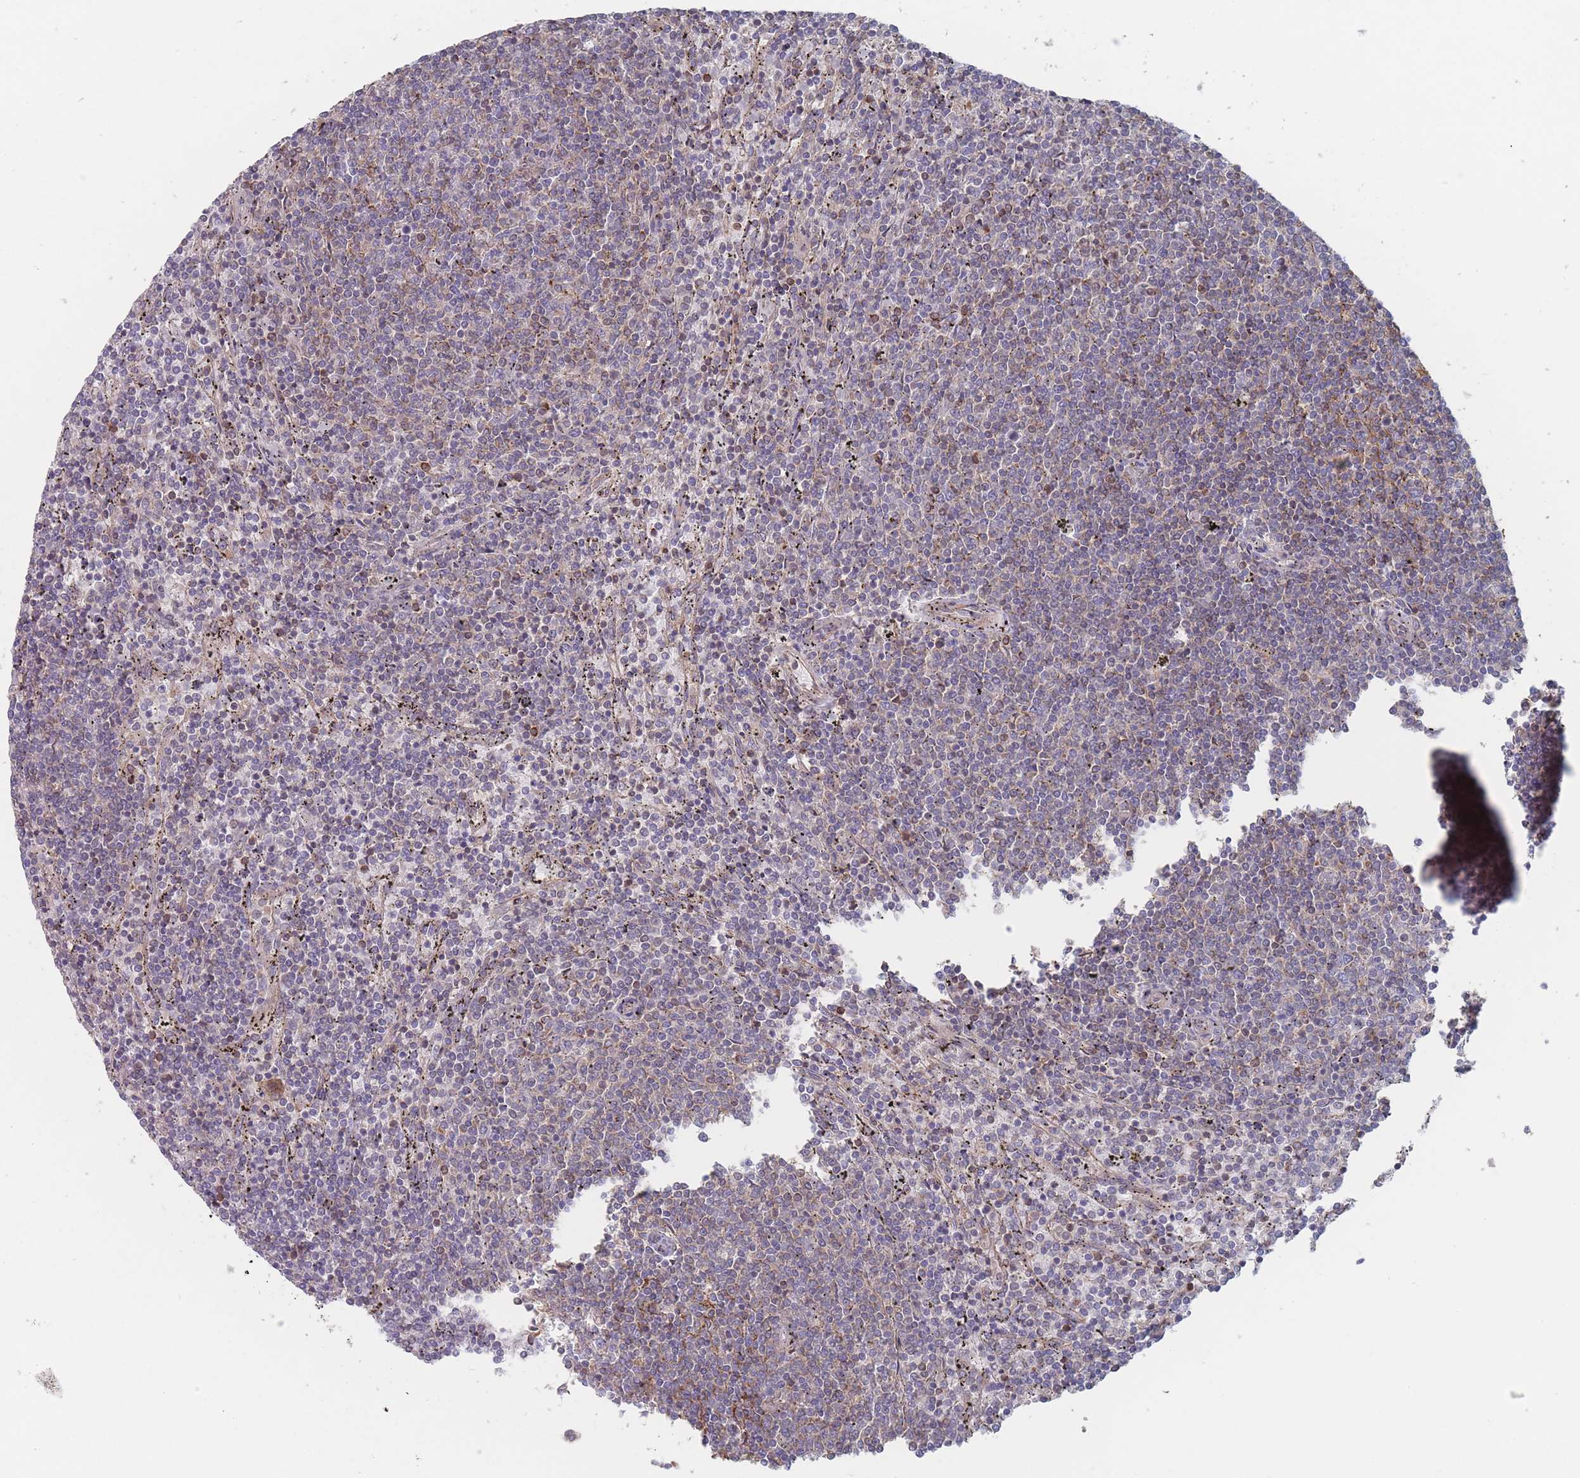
{"staining": {"intensity": "negative", "quantity": "none", "location": "none"}, "tissue": "lymphoma", "cell_type": "Tumor cells", "image_type": "cancer", "snomed": [{"axis": "morphology", "description": "Malignant lymphoma, non-Hodgkin's type, Low grade"}, {"axis": "topography", "description": "Spleen"}], "caption": "The immunohistochemistry (IHC) histopathology image has no significant positivity in tumor cells of lymphoma tissue.", "gene": "KDSR", "patient": {"sex": "female", "age": 50}}